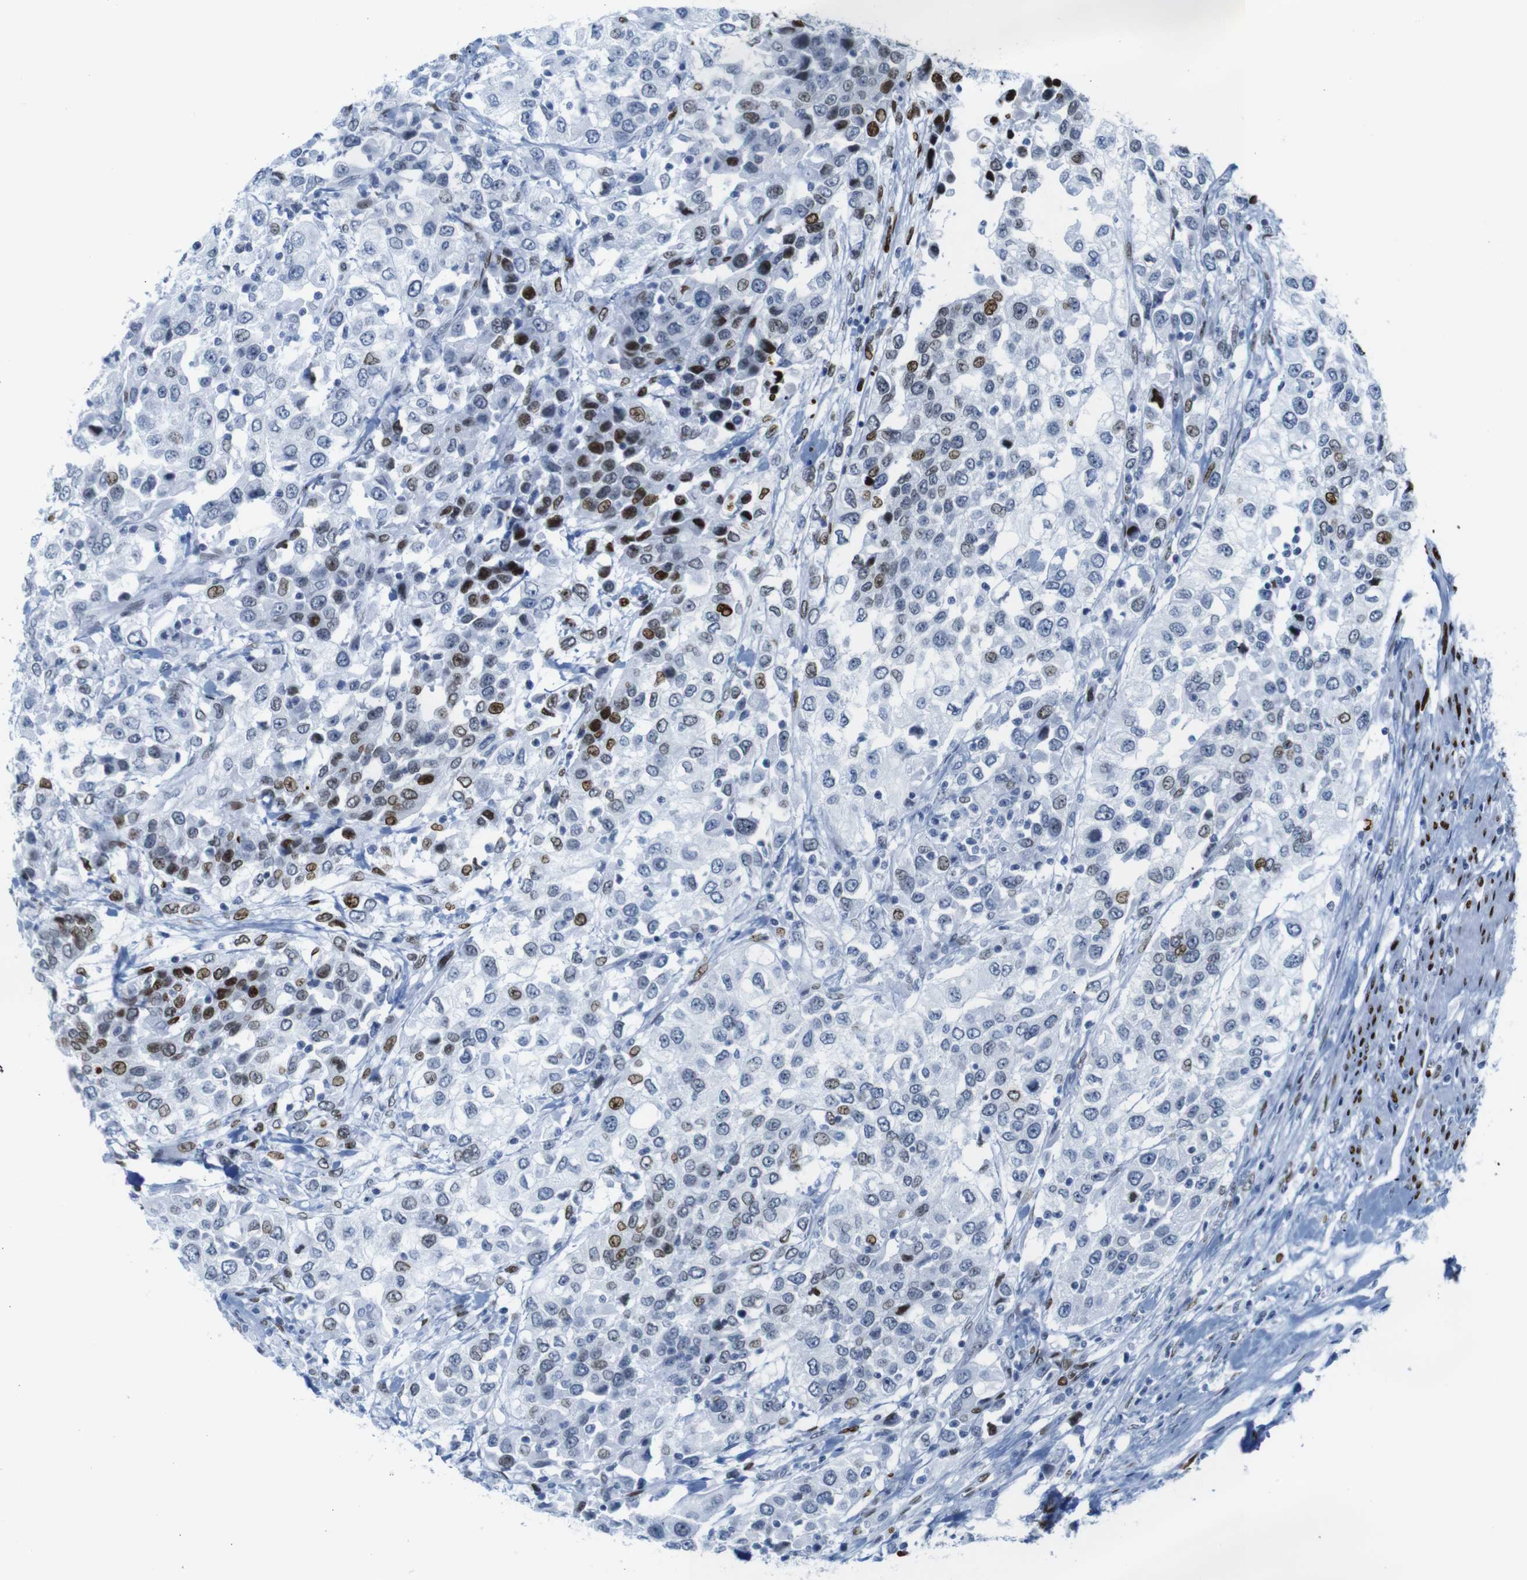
{"staining": {"intensity": "strong", "quantity": "25%-75%", "location": "nuclear"}, "tissue": "urothelial cancer", "cell_type": "Tumor cells", "image_type": "cancer", "snomed": [{"axis": "morphology", "description": "Urothelial carcinoma, High grade"}, {"axis": "topography", "description": "Urinary bladder"}], "caption": "Brown immunohistochemical staining in human high-grade urothelial carcinoma shows strong nuclear staining in about 25%-75% of tumor cells.", "gene": "NPIPB15", "patient": {"sex": "female", "age": 80}}